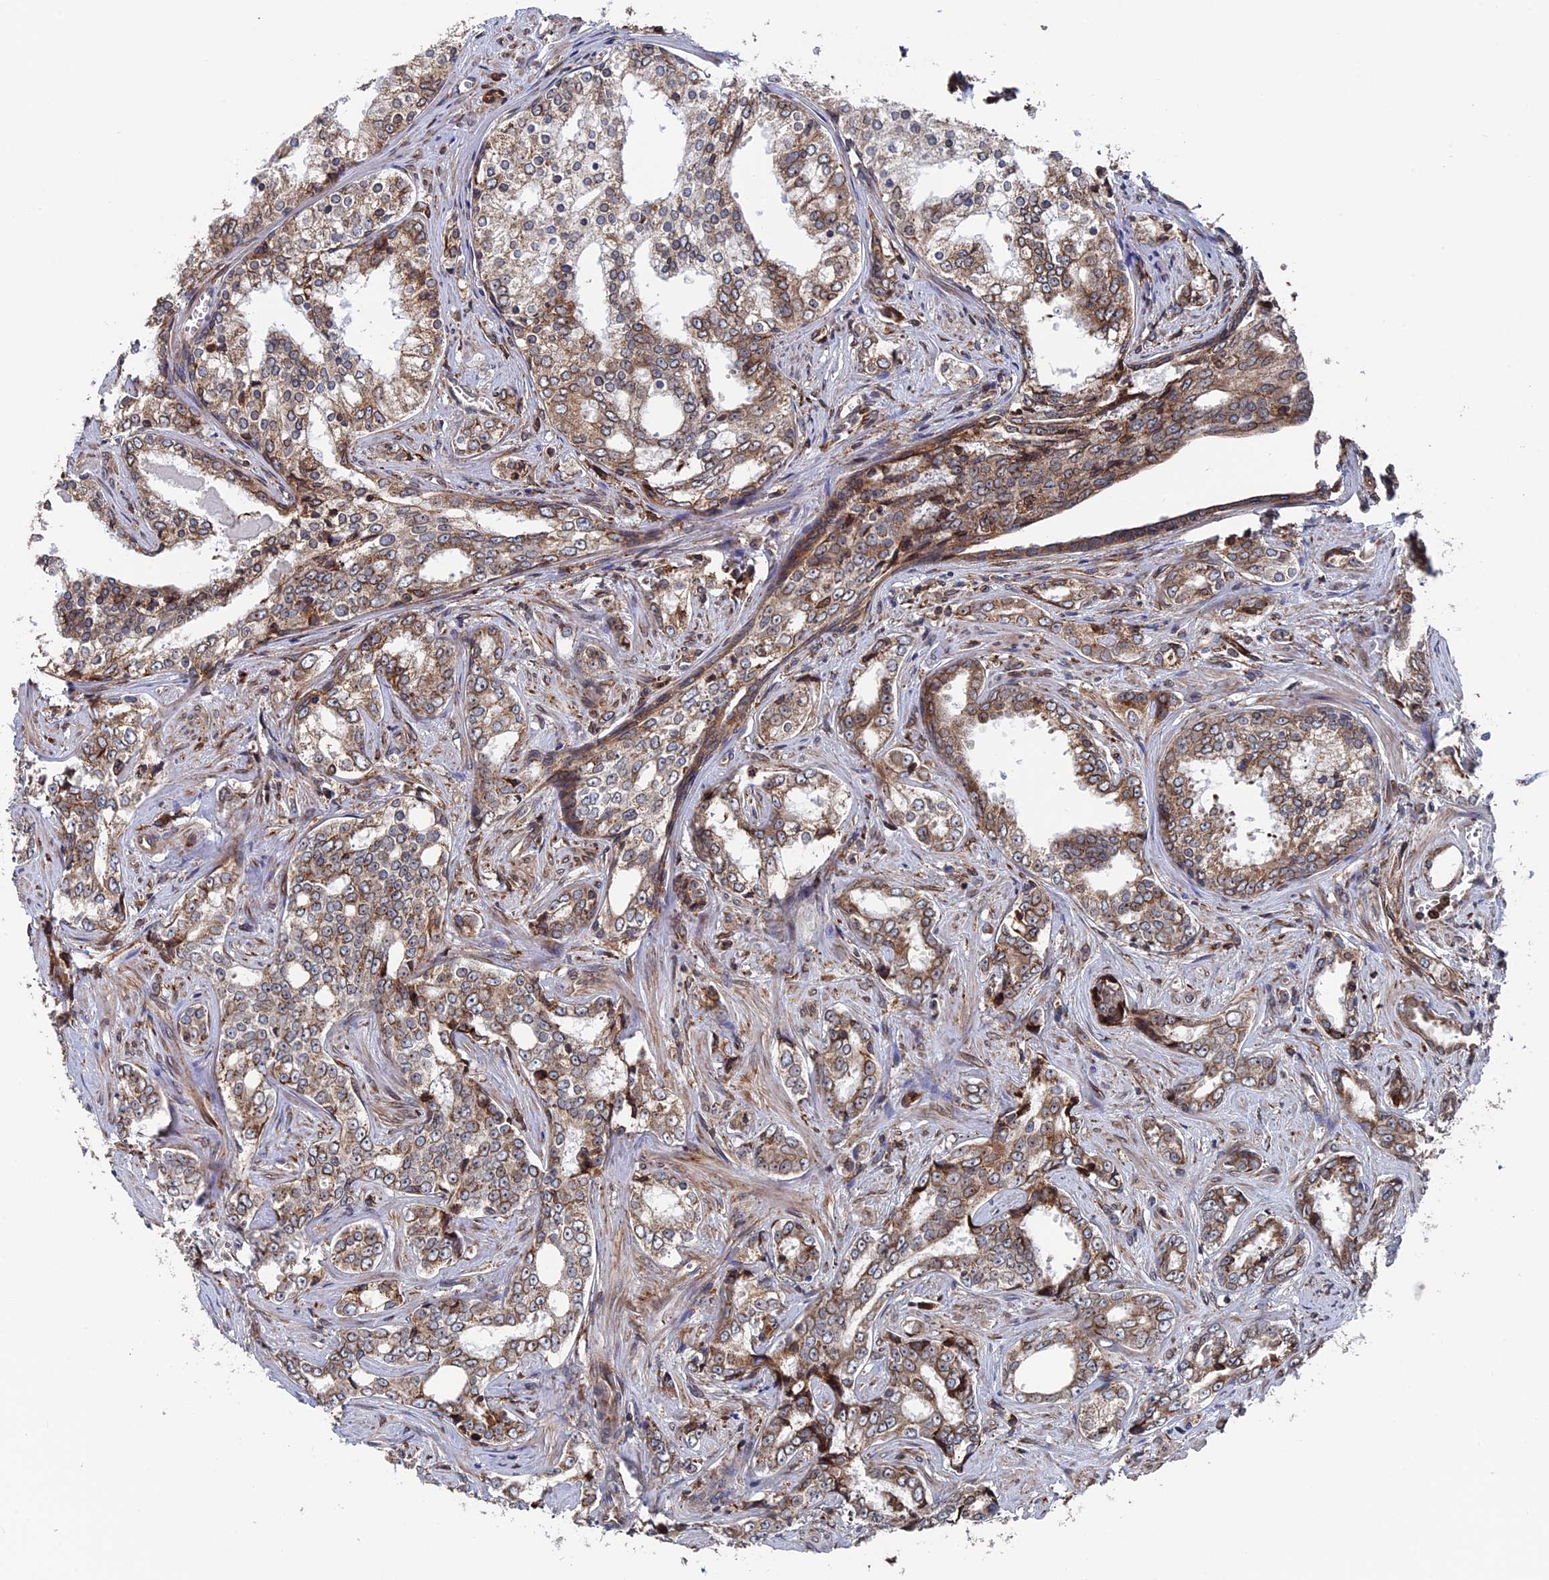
{"staining": {"intensity": "weak", "quantity": ">75%", "location": "cytoplasmic/membranous"}, "tissue": "prostate cancer", "cell_type": "Tumor cells", "image_type": "cancer", "snomed": [{"axis": "morphology", "description": "Adenocarcinoma, High grade"}, {"axis": "topography", "description": "Prostate"}], "caption": "An immunohistochemistry image of neoplastic tissue is shown. Protein staining in brown labels weak cytoplasmic/membranous positivity in prostate cancer within tumor cells.", "gene": "RPUSD1", "patient": {"sex": "male", "age": 66}}